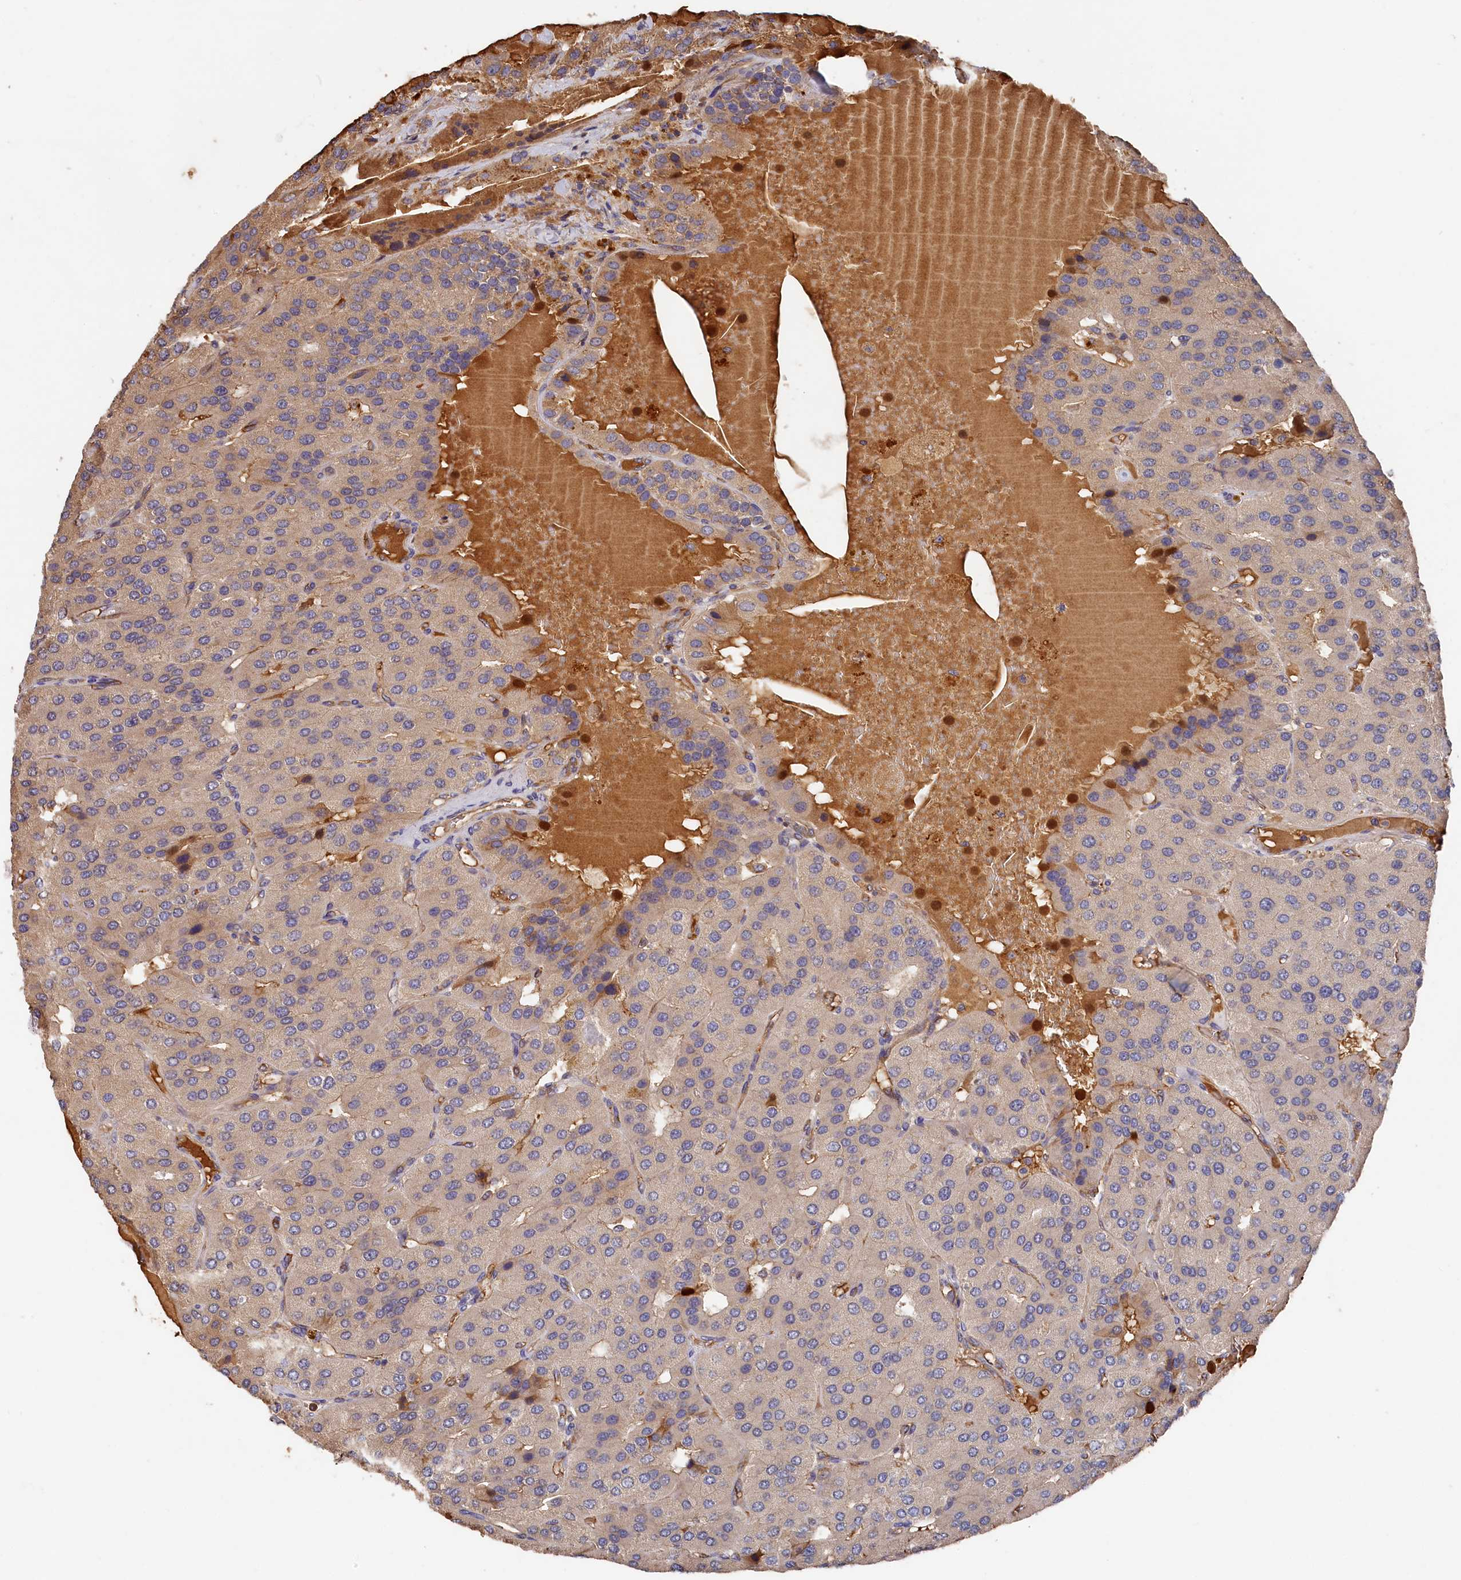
{"staining": {"intensity": "negative", "quantity": "none", "location": "none"}, "tissue": "parathyroid gland", "cell_type": "Glandular cells", "image_type": "normal", "snomed": [{"axis": "morphology", "description": "Normal tissue, NOS"}, {"axis": "morphology", "description": "Adenoma, NOS"}, {"axis": "topography", "description": "Parathyroid gland"}], "caption": "Human parathyroid gland stained for a protein using immunohistochemistry (IHC) demonstrates no staining in glandular cells.", "gene": "DHRS11", "patient": {"sex": "female", "age": 86}}